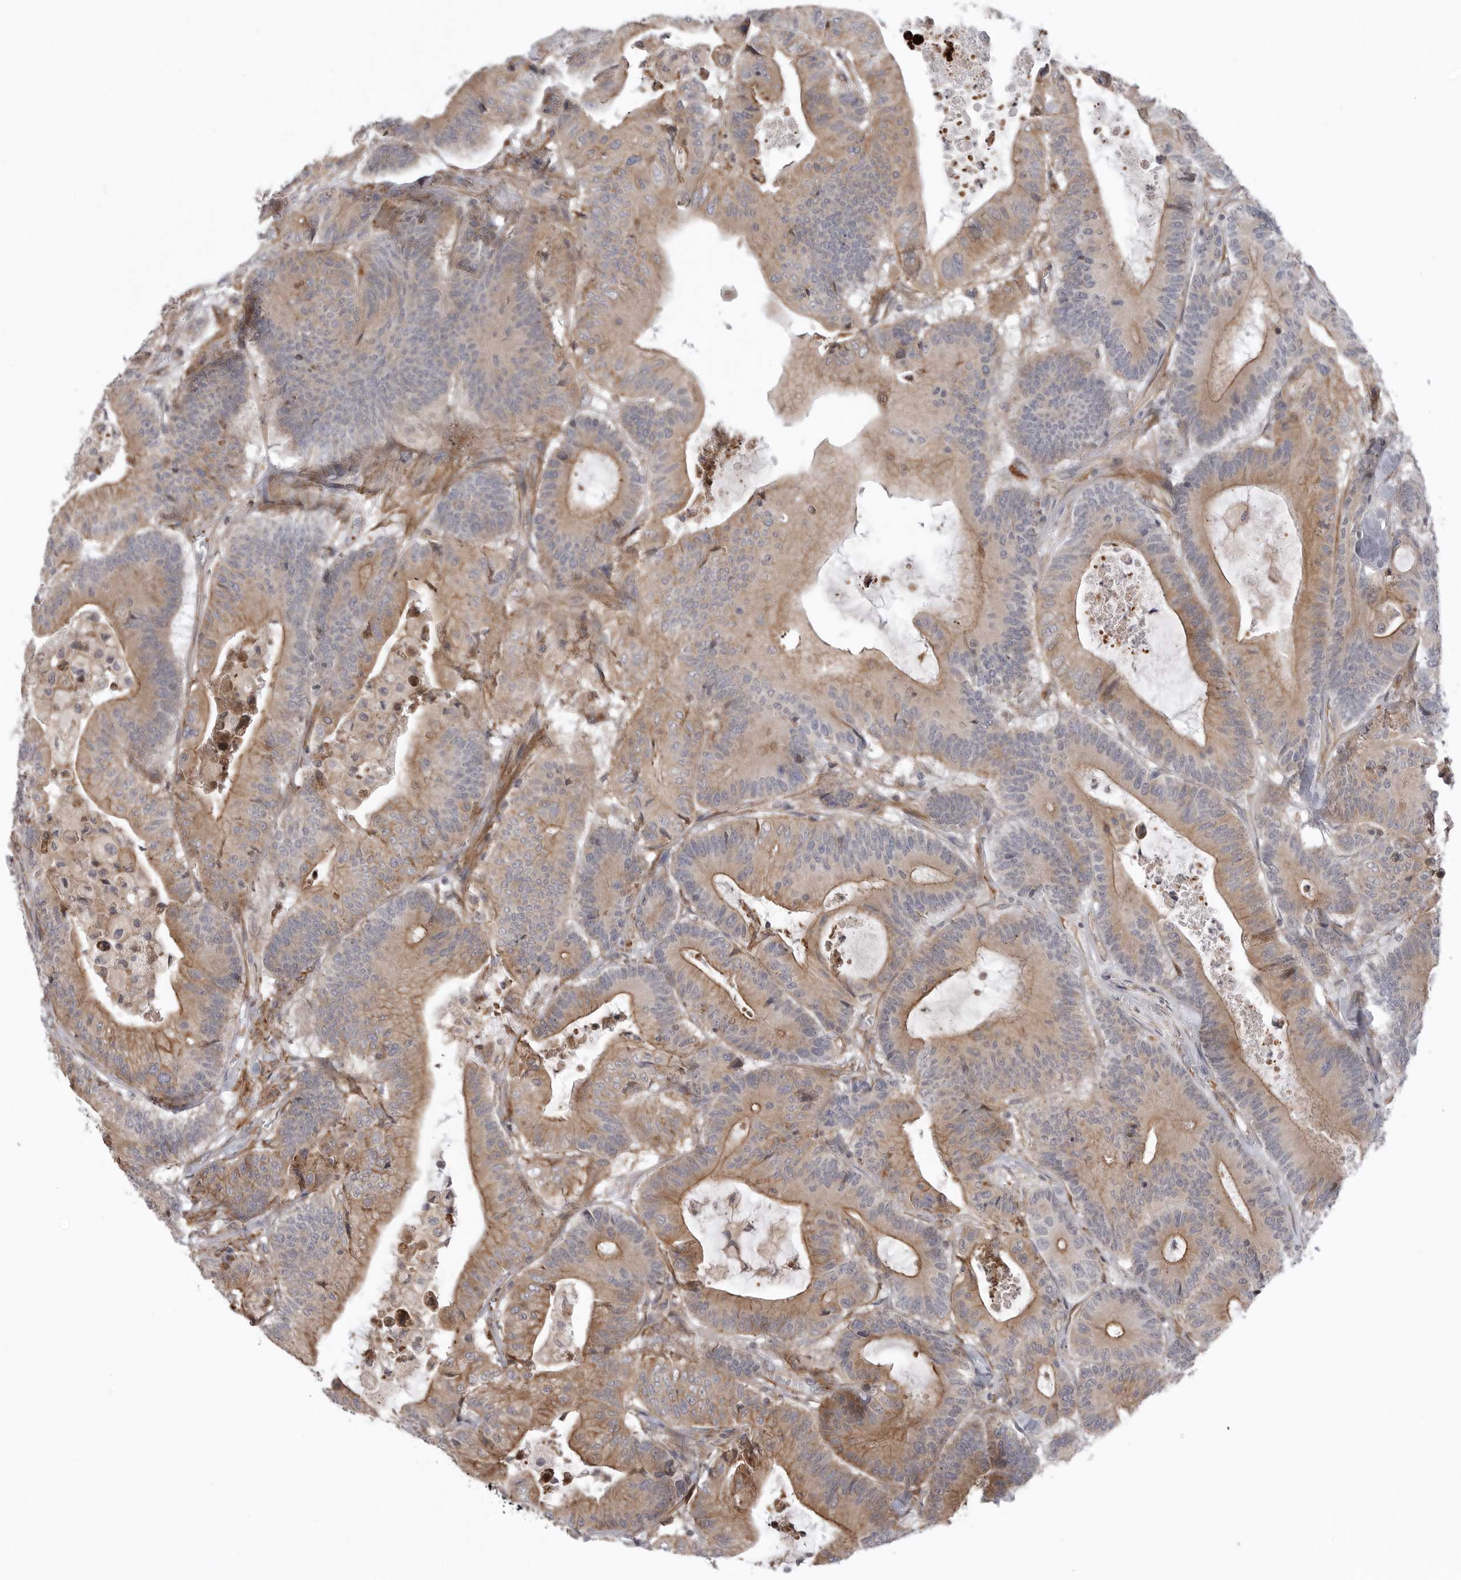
{"staining": {"intensity": "moderate", "quantity": ">75%", "location": "cytoplasmic/membranous"}, "tissue": "colorectal cancer", "cell_type": "Tumor cells", "image_type": "cancer", "snomed": [{"axis": "morphology", "description": "Adenocarcinoma, NOS"}, {"axis": "topography", "description": "Colon"}], "caption": "Moderate cytoplasmic/membranous expression for a protein is identified in about >75% of tumor cells of adenocarcinoma (colorectal) using immunohistochemistry.", "gene": "SCP2", "patient": {"sex": "female", "age": 84}}